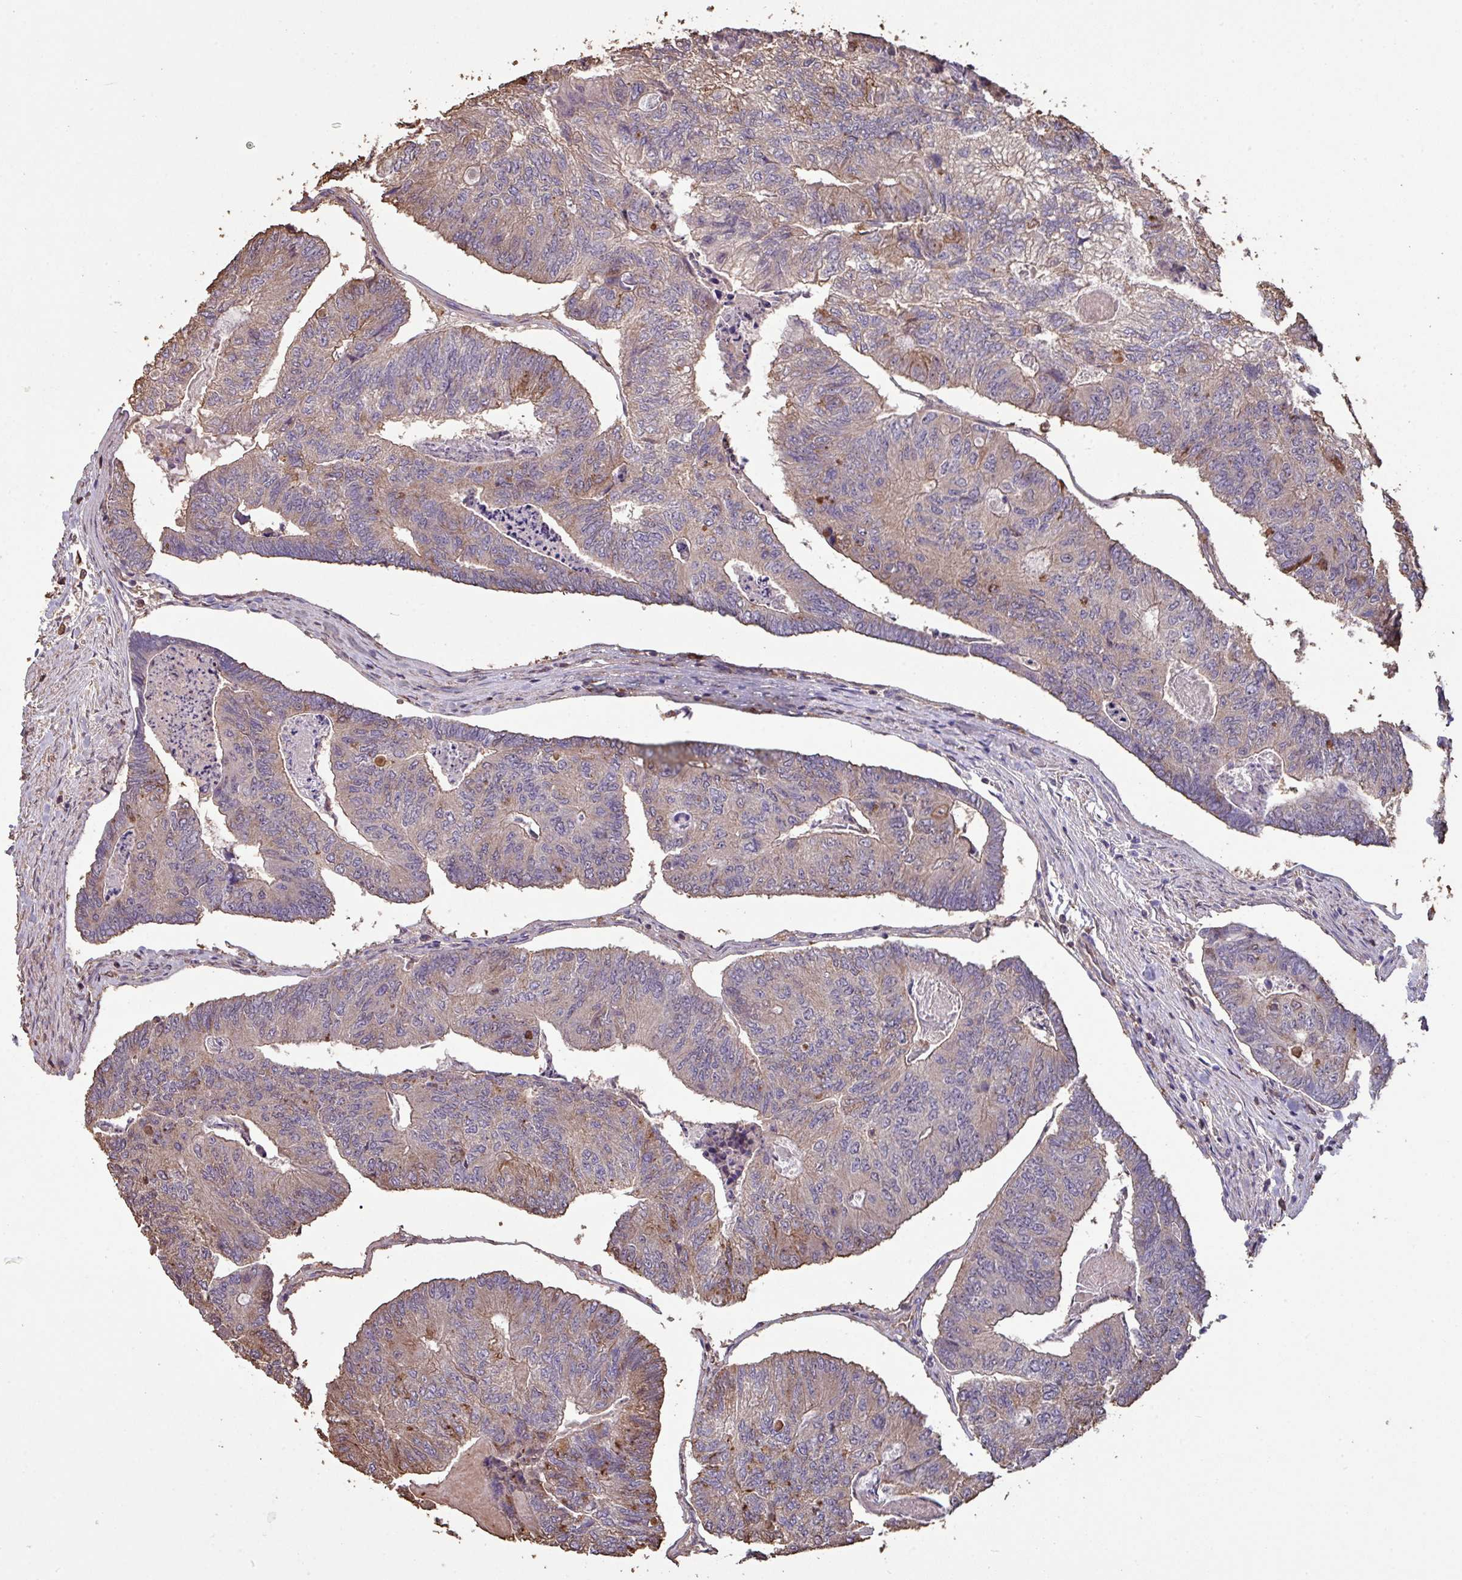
{"staining": {"intensity": "moderate", "quantity": "25%-75%", "location": "cytoplasmic/membranous"}, "tissue": "colorectal cancer", "cell_type": "Tumor cells", "image_type": "cancer", "snomed": [{"axis": "morphology", "description": "Adenocarcinoma, NOS"}, {"axis": "topography", "description": "Colon"}], "caption": "Protein expression analysis of human colorectal cancer reveals moderate cytoplasmic/membranous positivity in about 25%-75% of tumor cells.", "gene": "CAMK2B", "patient": {"sex": "female", "age": 67}}